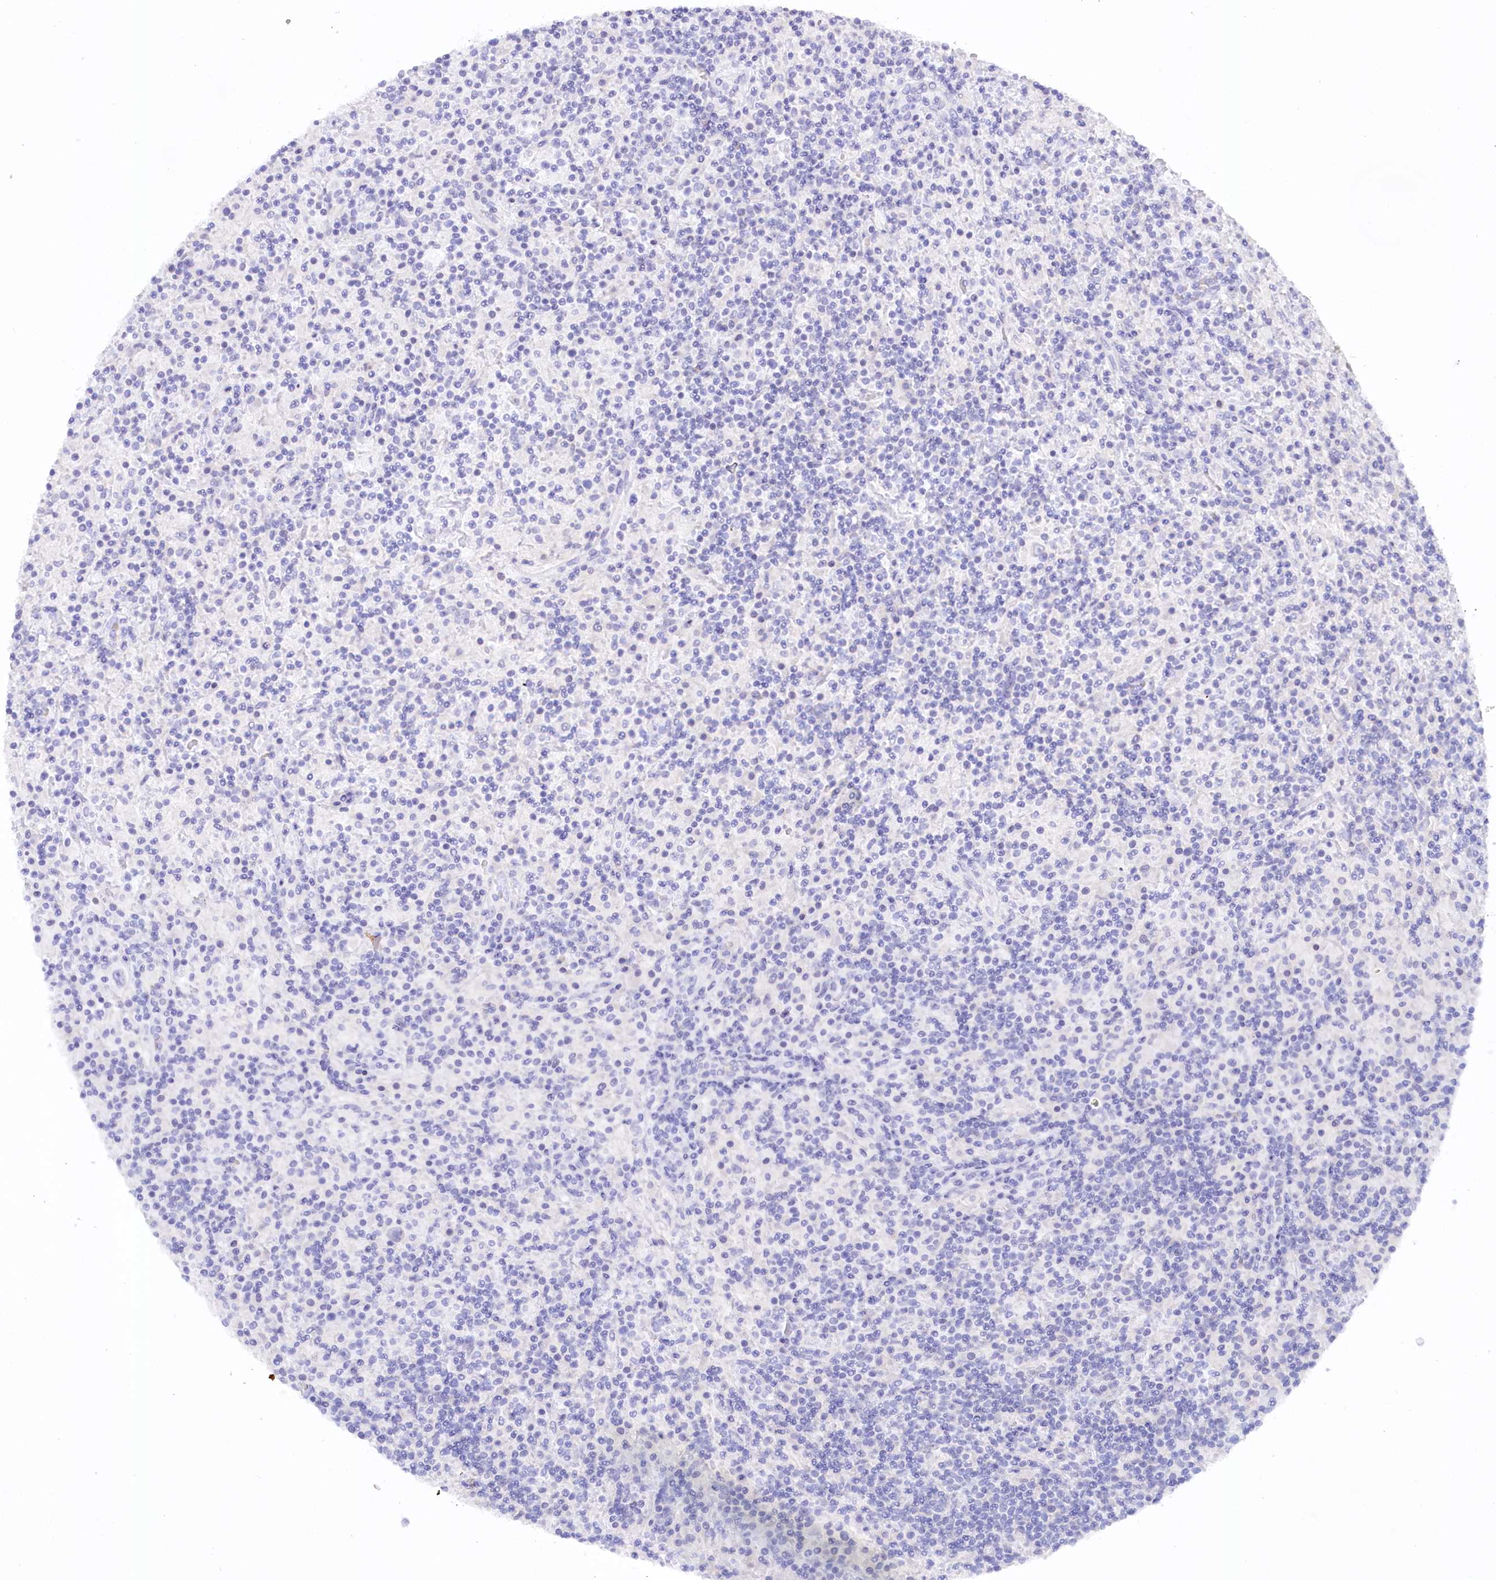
{"staining": {"intensity": "negative", "quantity": "none", "location": "none"}, "tissue": "lymphoma", "cell_type": "Tumor cells", "image_type": "cancer", "snomed": [{"axis": "morphology", "description": "Hodgkin's disease, NOS"}, {"axis": "topography", "description": "Lymph node"}], "caption": "The image demonstrates no staining of tumor cells in lymphoma.", "gene": "MYOZ1", "patient": {"sex": "male", "age": 70}}